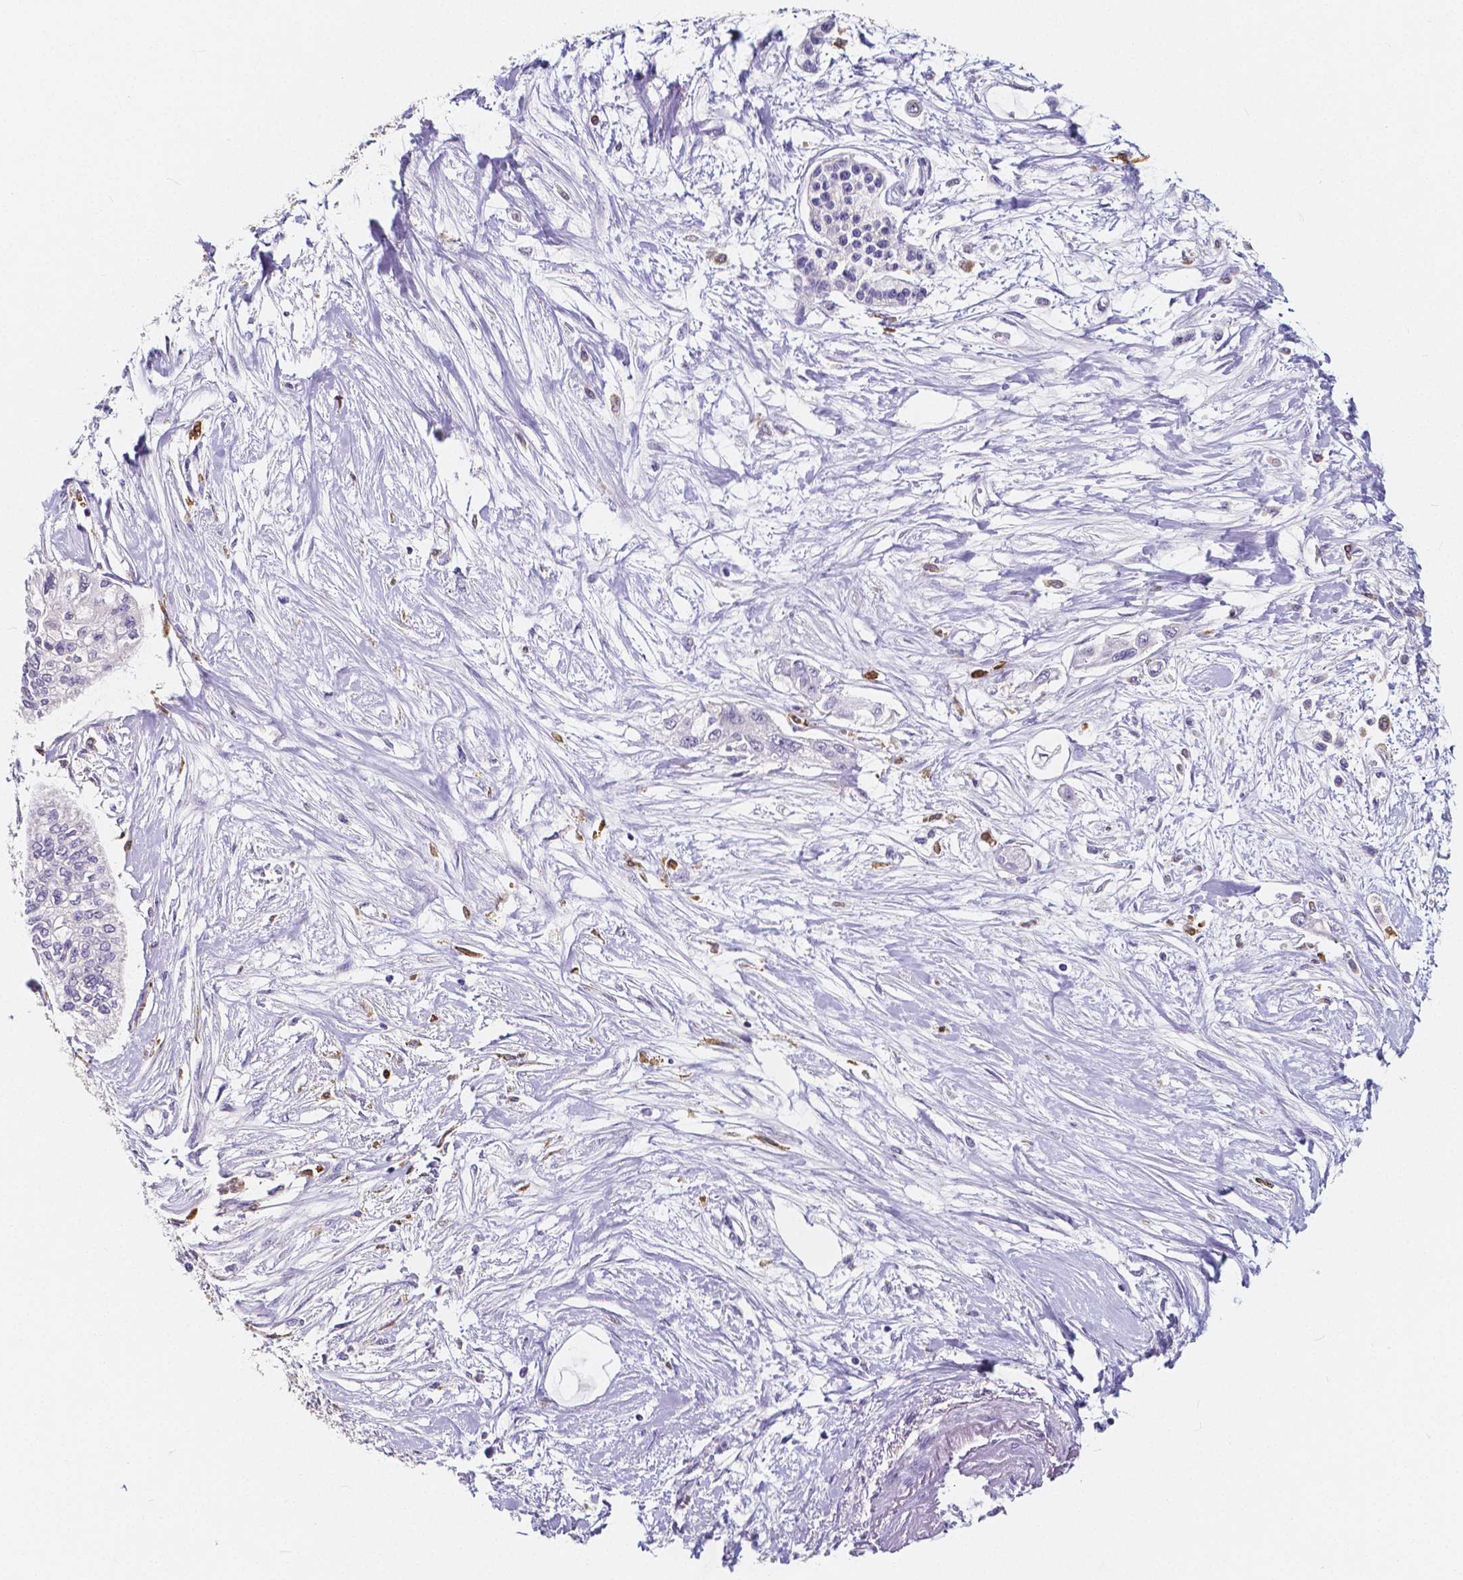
{"staining": {"intensity": "negative", "quantity": "none", "location": "none"}, "tissue": "pancreatic cancer", "cell_type": "Tumor cells", "image_type": "cancer", "snomed": [{"axis": "morphology", "description": "Adenocarcinoma, NOS"}, {"axis": "topography", "description": "Pancreas"}], "caption": "High magnification brightfield microscopy of pancreatic cancer stained with DAB (brown) and counterstained with hematoxylin (blue): tumor cells show no significant staining. The staining is performed using DAB brown chromogen with nuclei counter-stained in using hematoxylin.", "gene": "ACP5", "patient": {"sex": "female", "age": 77}}